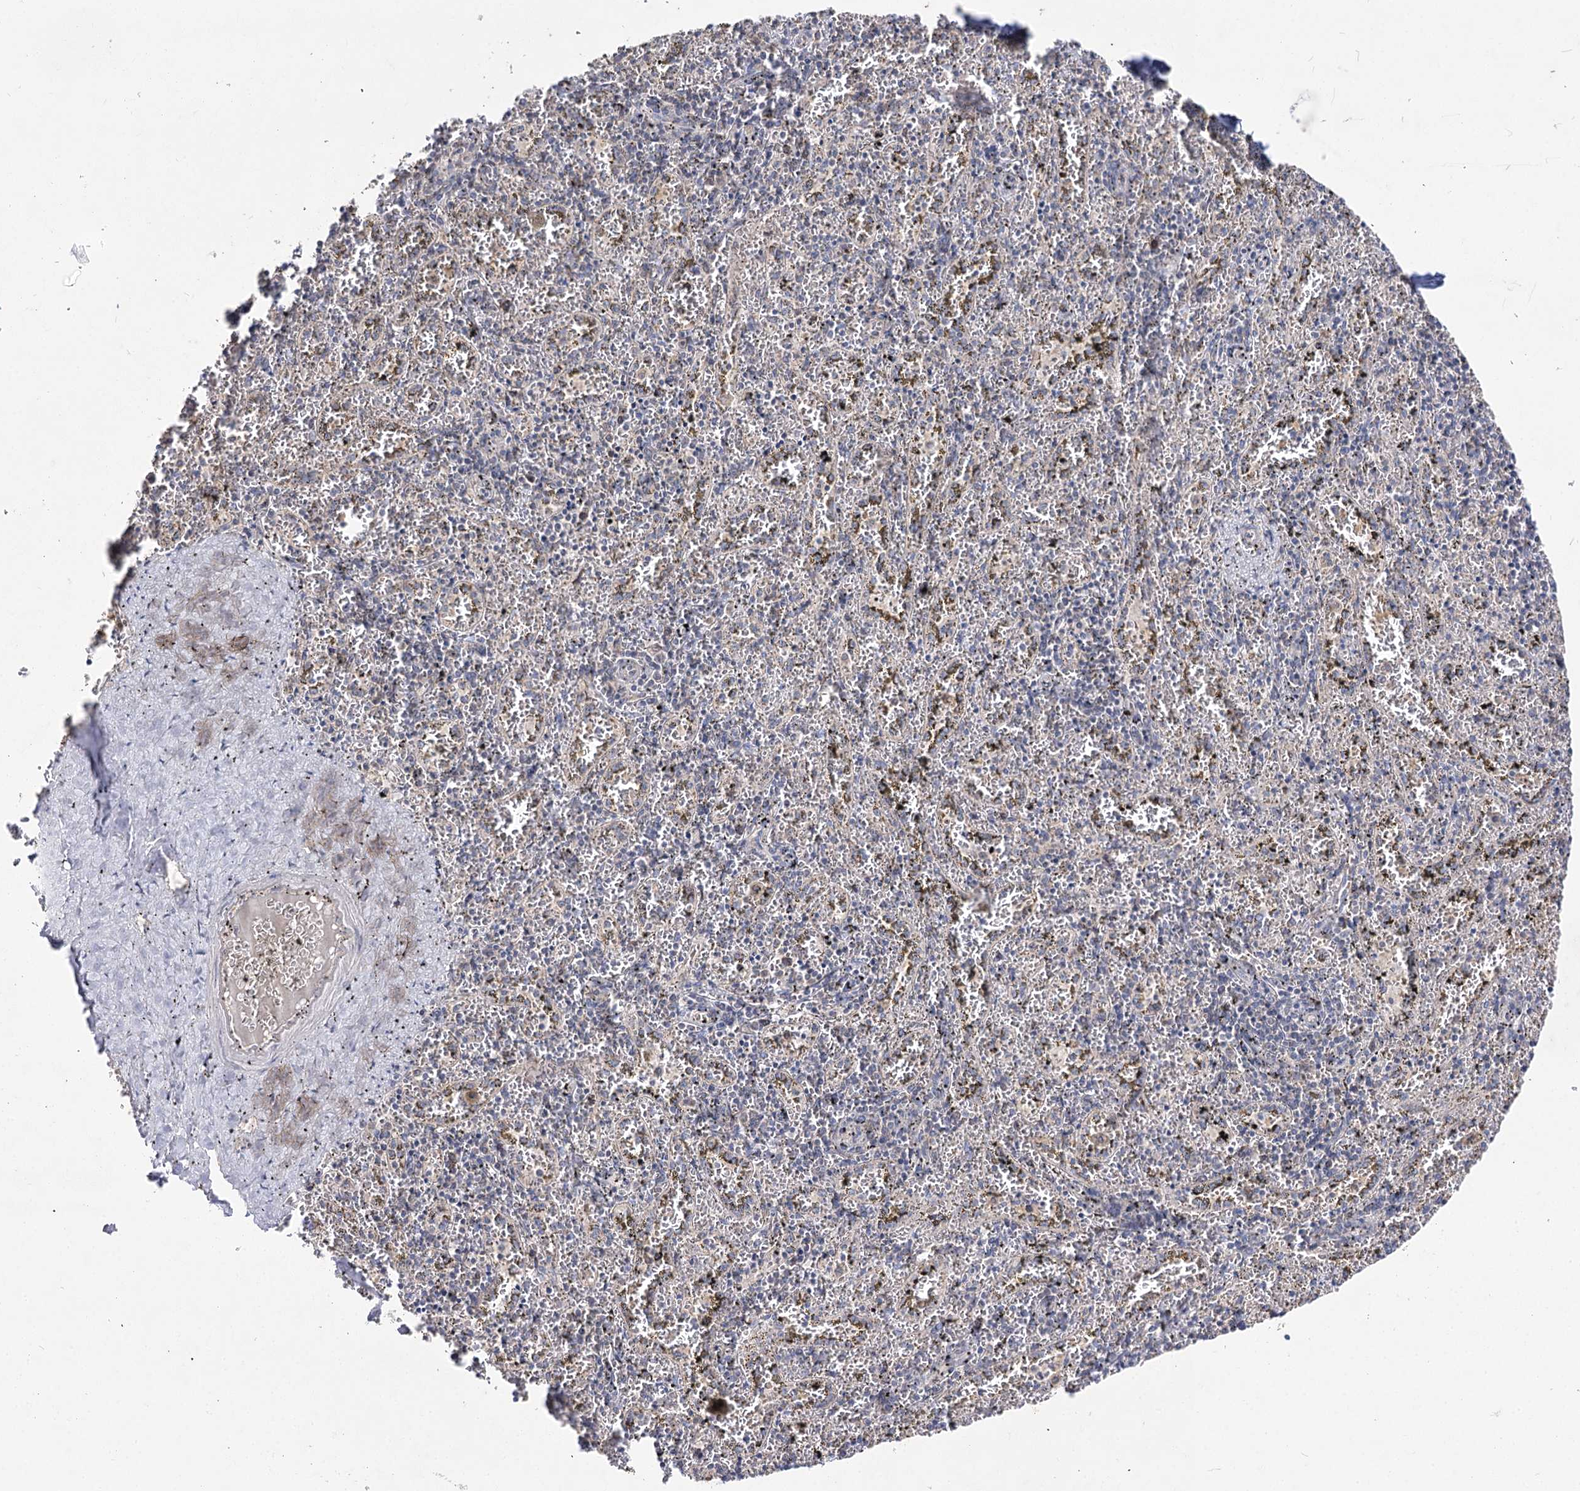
{"staining": {"intensity": "weak", "quantity": "<25%", "location": "cytoplasmic/membranous"}, "tissue": "spleen", "cell_type": "Cells in red pulp", "image_type": "normal", "snomed": [{"axis": "morphology", "description": "Normal tissue, NOS"}, {"axis": "topography", "description": "Spleen"}], "caption": "Cells in red pulp show no significant protein positivity in unremarkable spleen. (DAB immunohistochemistry visualized using brightfield microscopy, high magnification).", "gene": "AURKC", "patient": {"sex": "male", "age": 11}}